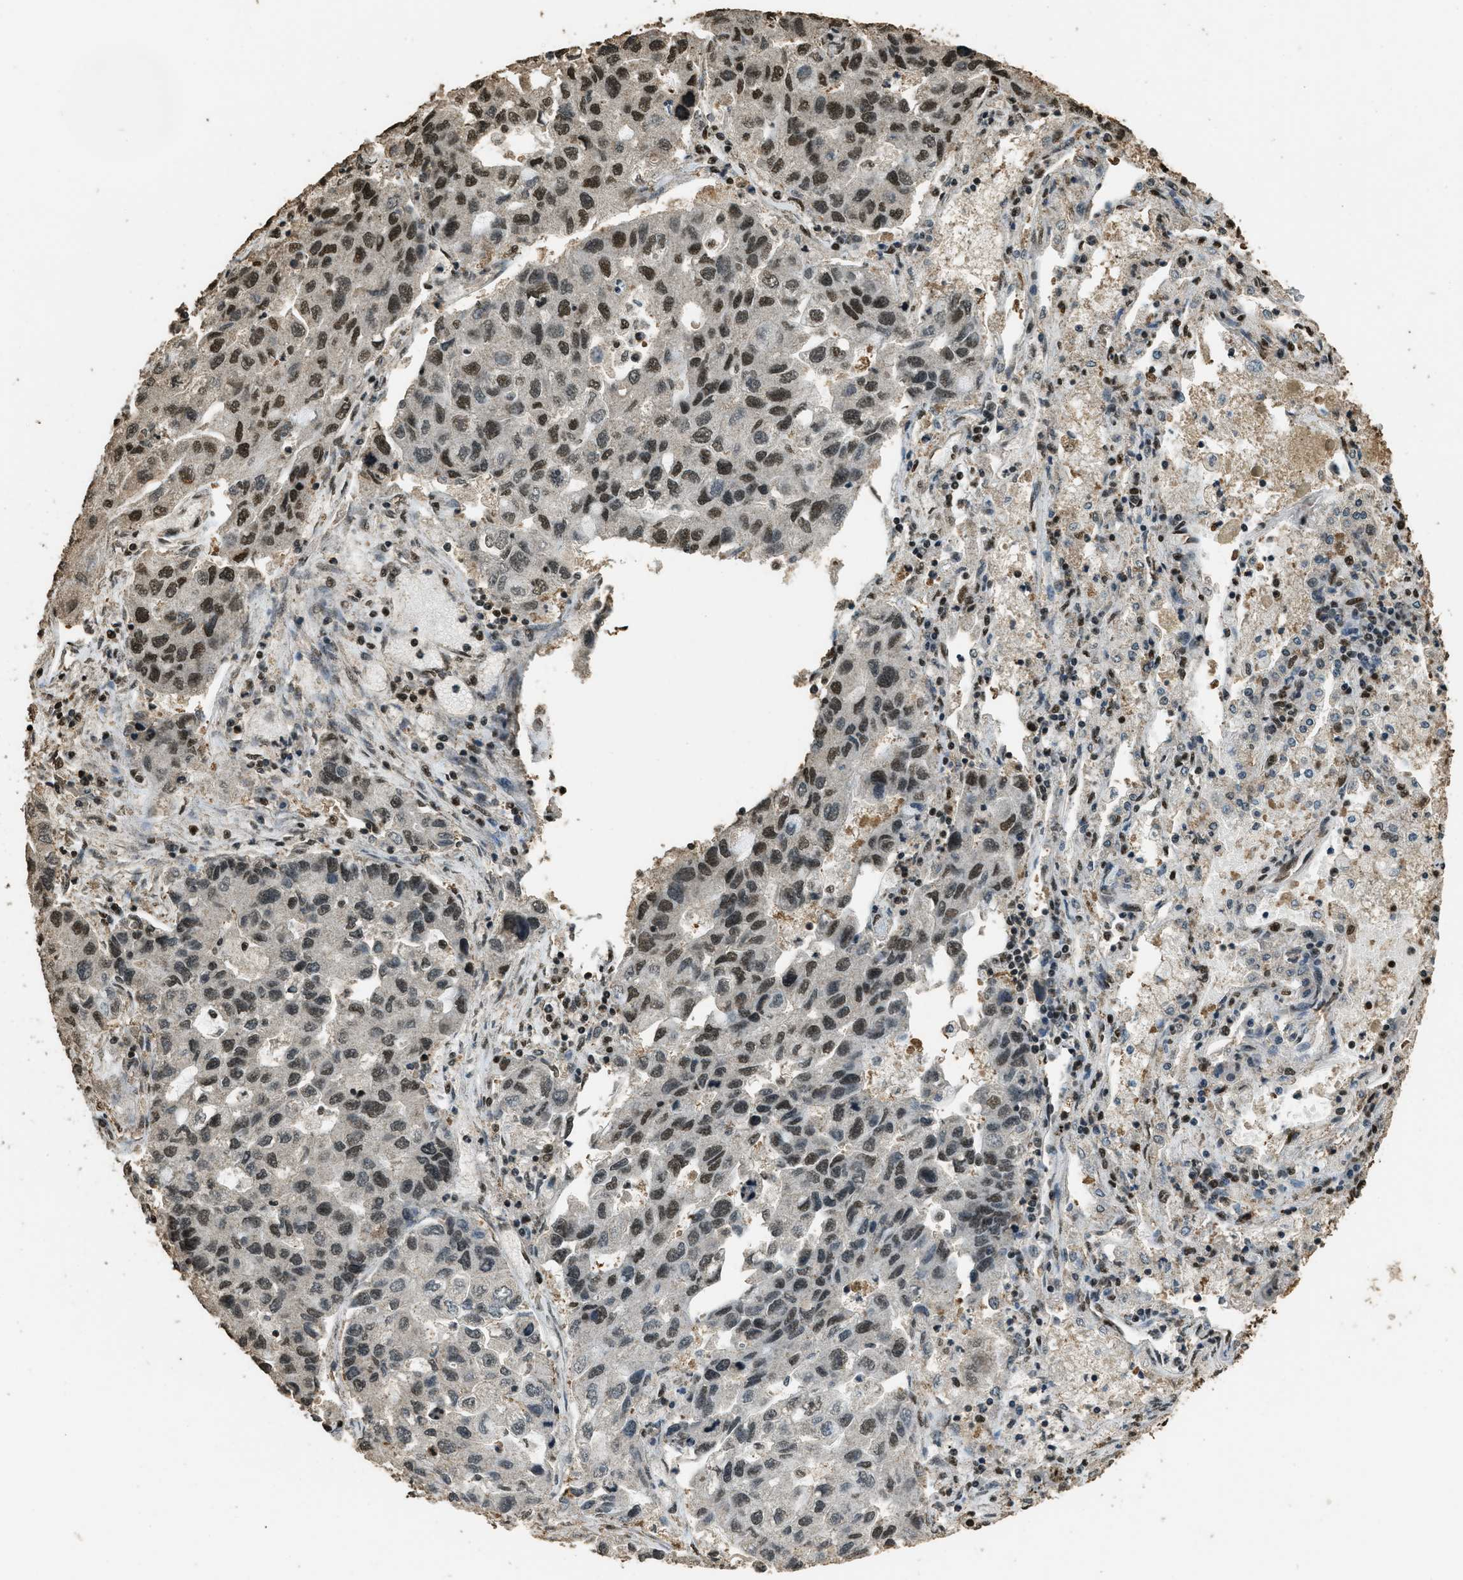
{"staining": {"intensity": "moderate", "quantity": ">75%", "location": "nuclear"}, "tissue": "lung cancer", "cell_type": "Tumor cells", "image_type": "cancer", "snomed": [{"axis": "morphology", "description": "Adenocarcinoma, NOS"}, {"axis": "topography", "description": "Lung"}], "caption": "Tumor cells display medium levels of moderate nuclear positivity in approximately >75% of cells in human lung cancer (adenocarcinoma).", "gene": "MYB", "patient": {"sex": "female", "age": 51}}